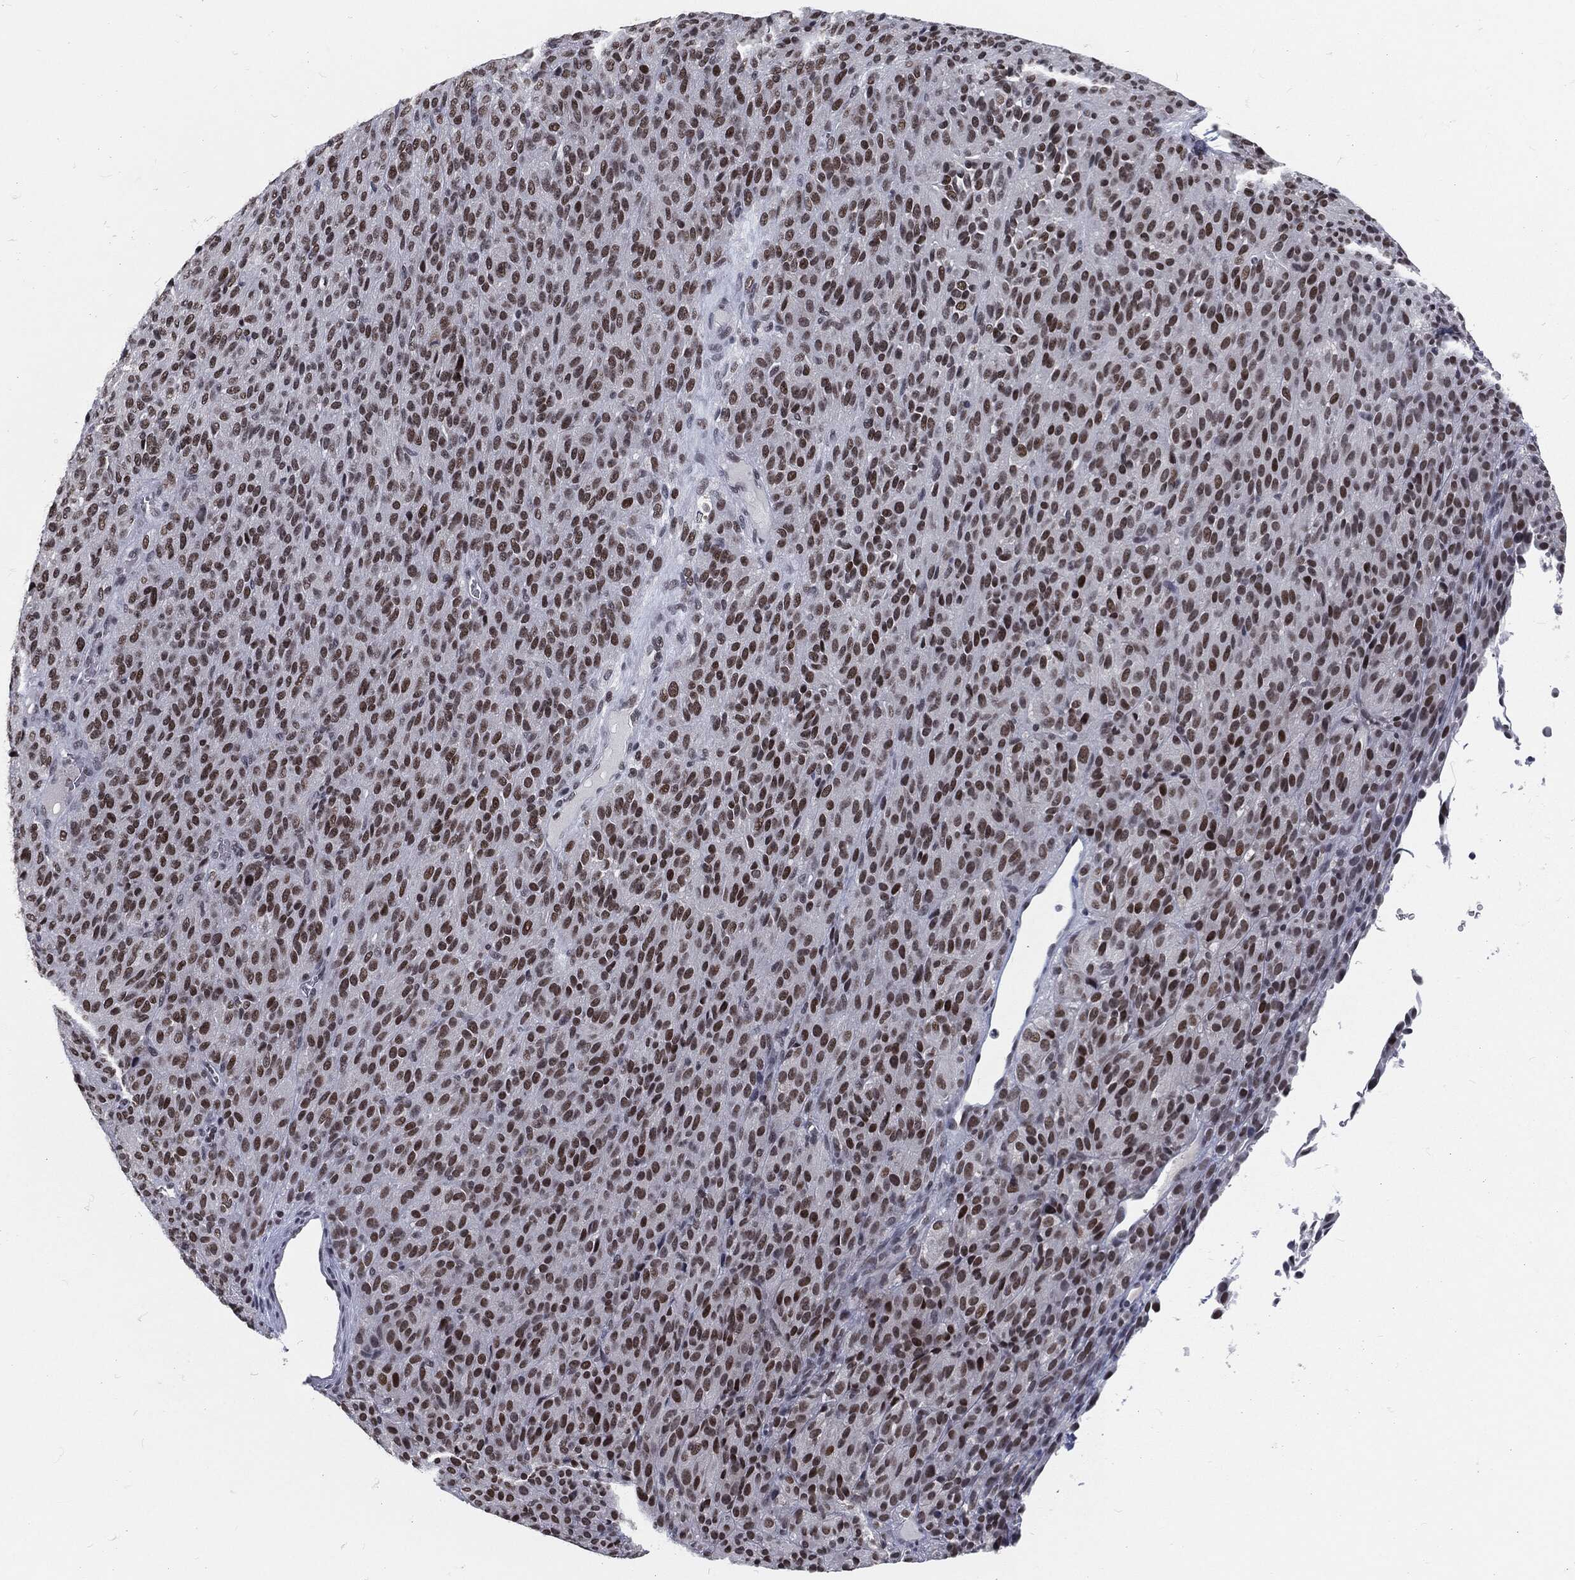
{"staining": {"intensity": "strong", "quantity": "25%-75%", "location": "nuclear"}, "tissue": "melanoma", "cell_type": "Tumor cells", "image_type": "cancer", "snomed": [{"axis": "morphology", "description": "Malignant melanoma, Metastatic site"}, {"axis": "topography", "description": "Brain"}], "caption": "The image demonstrates a brown stain indicating the presence of a protein in the nuclear of tumor cells in melanoma.", "gene": "ANXA1", "patient": {"sex": "female", "age": 56}}